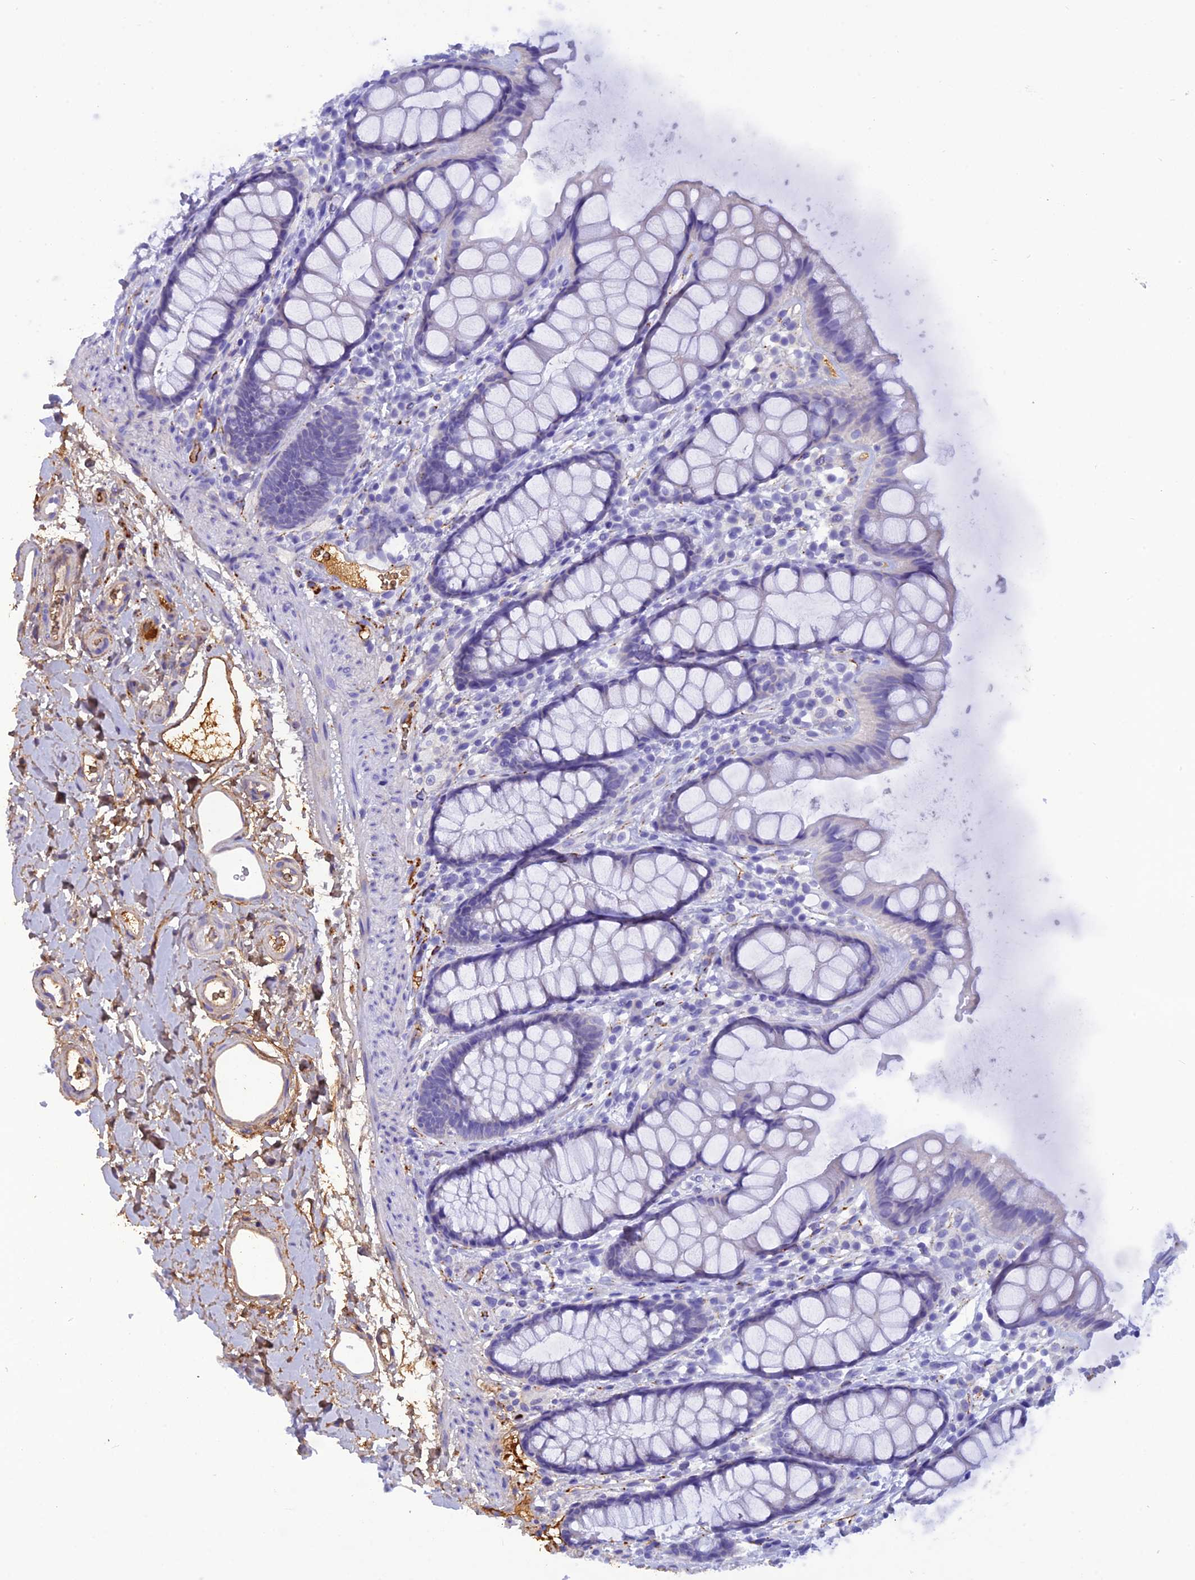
{"staining": {"intensity": "moderate", "quantity": "<25%", "location": "cytoplasmic/membranous"}, "tissue": "rectum", "cell_type": "Glandular cells", "image_type": "normal", "snomed": [{"axis": "morphology", "description": "Normal tissue, NOS"}, {"axis": "topography", "description": "Rectum"}], "caption": "Moderate cytoplasmic/membranous staining is present in approximately <25% of glandular cells in normal rectum.", "gene": "PZP", "patient": {"sex": "female", "age": 65}}